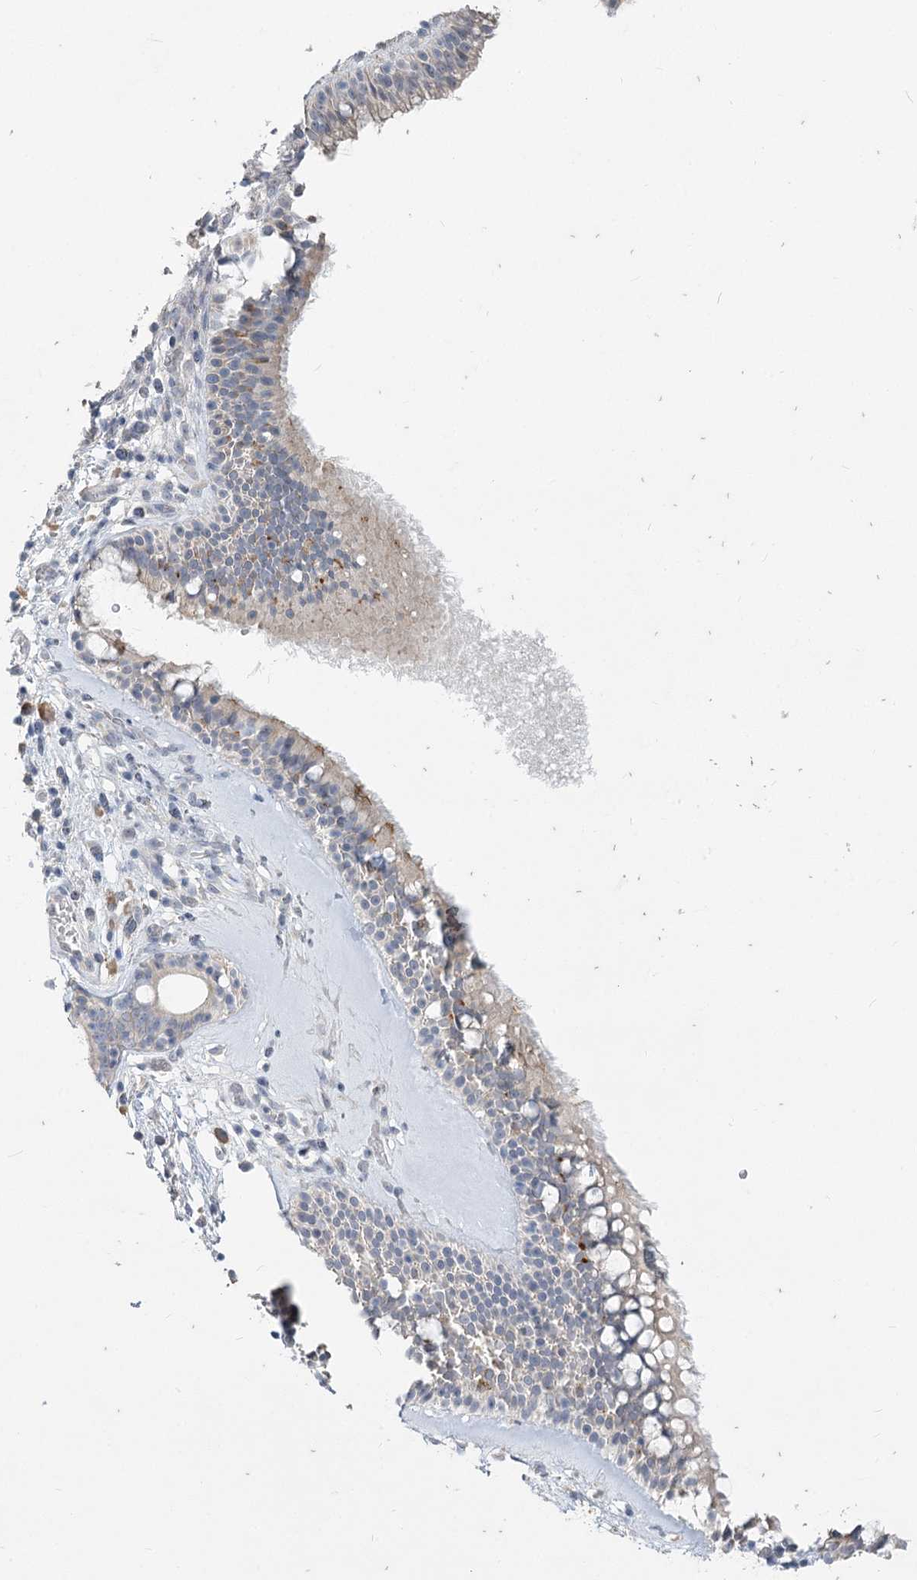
{"staining": {"intensity": "moderate", "quantity": "25%-75%", "location": "cytoplasmic/membranous"}, "tissue": "nasopharynx", "cell_type": "Respiratory epithelial cells", "image_type": "normal", "snomed": [{"axis": "morphology", "description": "Normal tissue, NOS"}, {"axis": "morphology", "description": "Inflammation, NOS"}, {"axis": "topography", "description": "Nasopharynx"}], "caption": "IHC histopathology image of normal nasopharynx stained for a protein (brown), which exhibits medium levels of moderate cytoplasmic/membranous expression in about 25%-75% of respiratory epithelial cells.", "gene": "SLC9A3", "patient": {"sex": "male", "age": 70}}